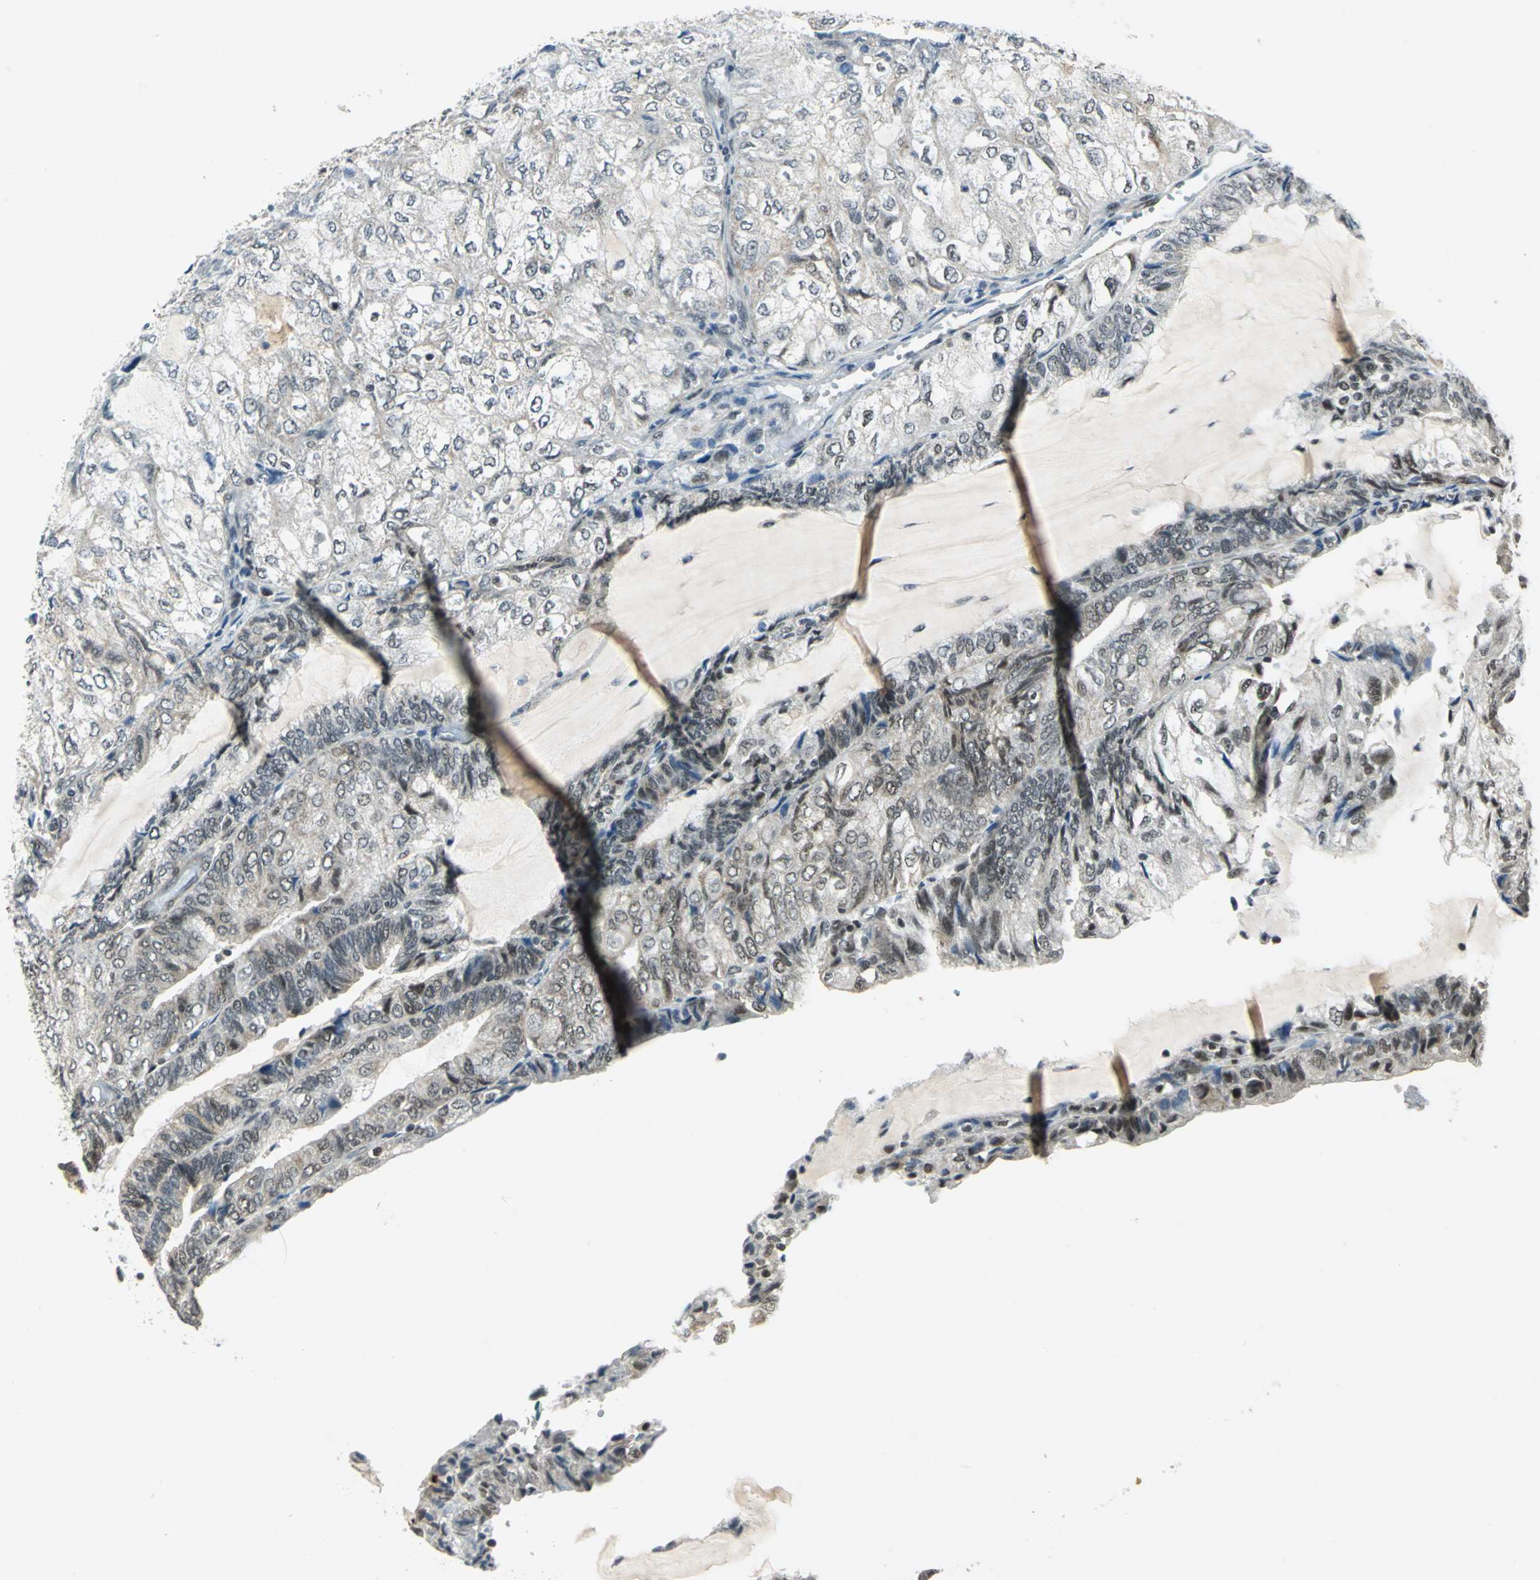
{"staining": {"intensity": "moderate", "quantity": "25%-75%", "location": "cytoplasmic/membranous"}, "tissue": "endometrial cancer", "cell_type": "Tumor cells", "image_type": "cancer", "snomed": [{"axis": "morphology", "description": "Adenocarcinoma, NOS"}, {"axis": "topography", "description": "Endometrium"}], "caption": "The micrograph shows staining of adenocarcinoma (endometrial), revealing moderate cytoplasmic/membranous protein staining (brown color) within tumor cells. The staining was performed using DAB to visualize the protein expression in brown, while the nuclei were stained in blue with hematoxylin (Magnification: 20x).", "gene": "MTA1", "patient": {"sex": "female", "age": 81}}